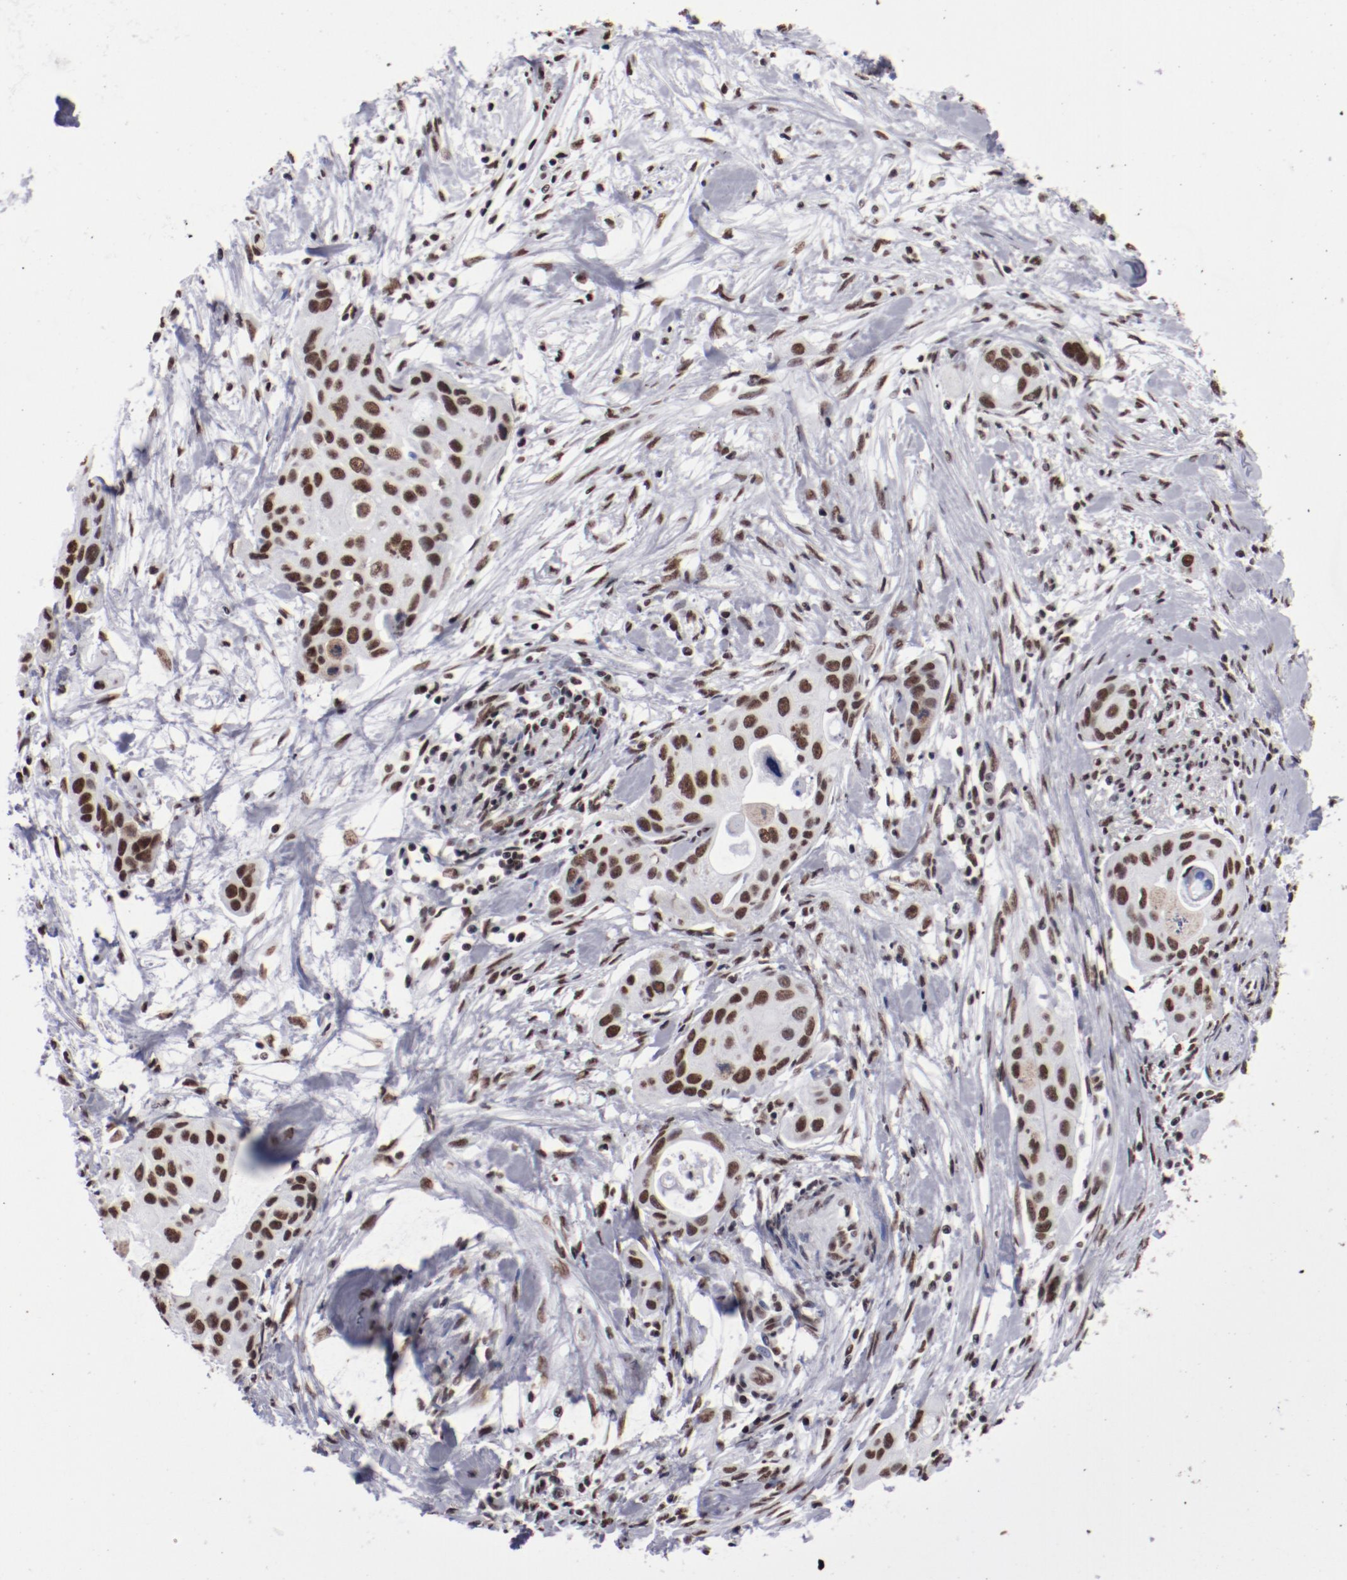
{"staining": {"intensity": "strong", "quantity": ">75%", "location": "nuclear"}, "tissue": "pancreatic cancer", "cell_type": "Tumor cells", "image_type": "cancer", "snomed": [{"axis": "morphology", "description": "Adenocarcinoma, NOS"}, {"axis": "topography", "description": "Pancreas"}], "caption": "This is a photomicrograph of immunohistochemistry (IHC) staining of pancreatic adenocarcinoma, which shows strong expression in the nuclear of tumor cells.", "gene": "HNRNPA2B1", "patient": {"sex": "female", "age": 60}}